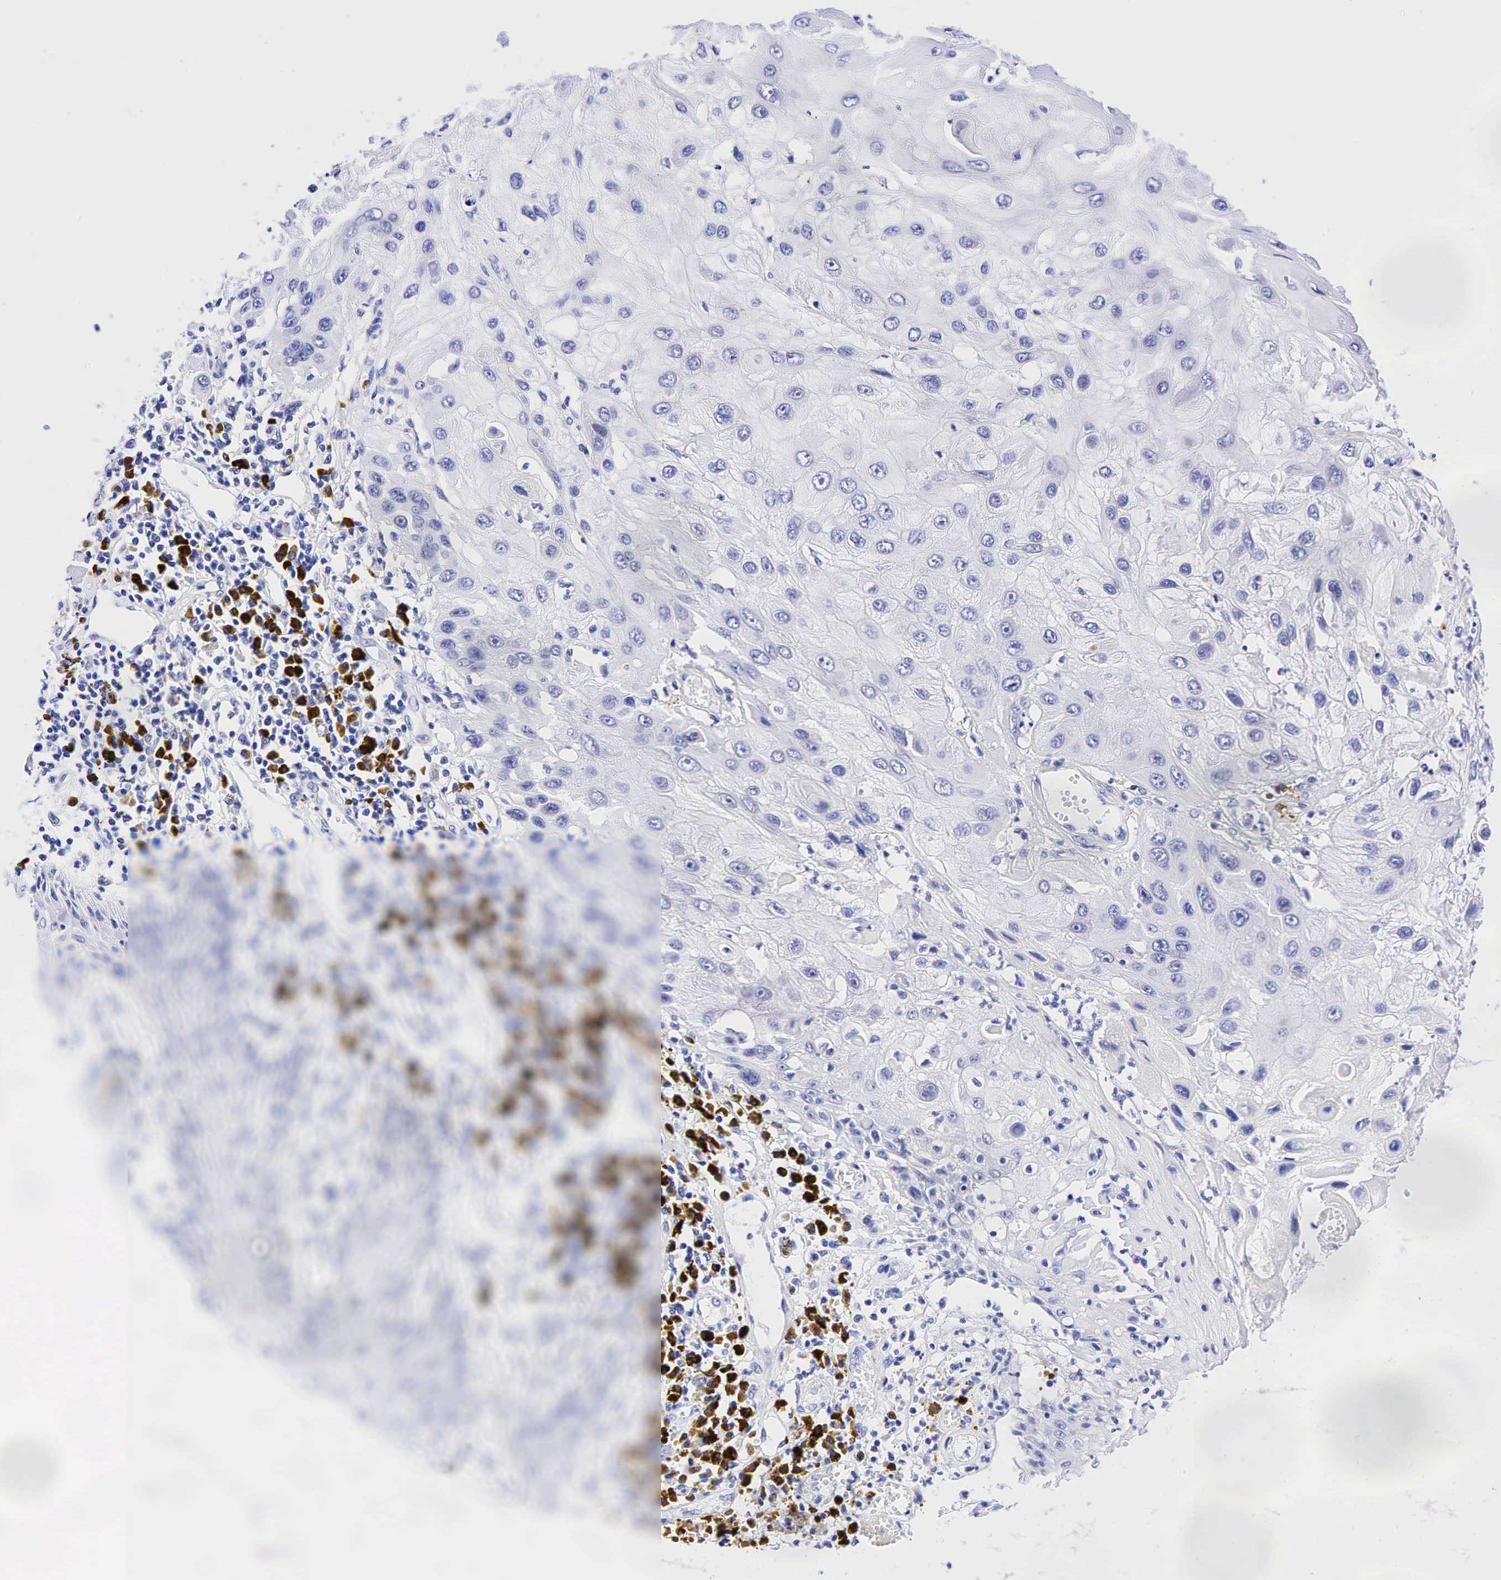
{"staining": {"intensity": "negative", "quantity": "none", "location": "none"}, "tissue": "skin cancer", "cell_type": "Tumor cells", "image_type": "cancer", "snomed": [{"axis": "morphology", "description": "Squamous cell carcinoma, NOS"}, {"axis": "topography", "description": "Skin"}, {"axis": "topography", "description": "Anal"}], "caption": "DAB immunohistochemical staining of squamous cell carcinoma (skin) reveals no significant expression in tumor cells.", "gene": "CD79A", "patient": {"sex": "male", "age": 61}}